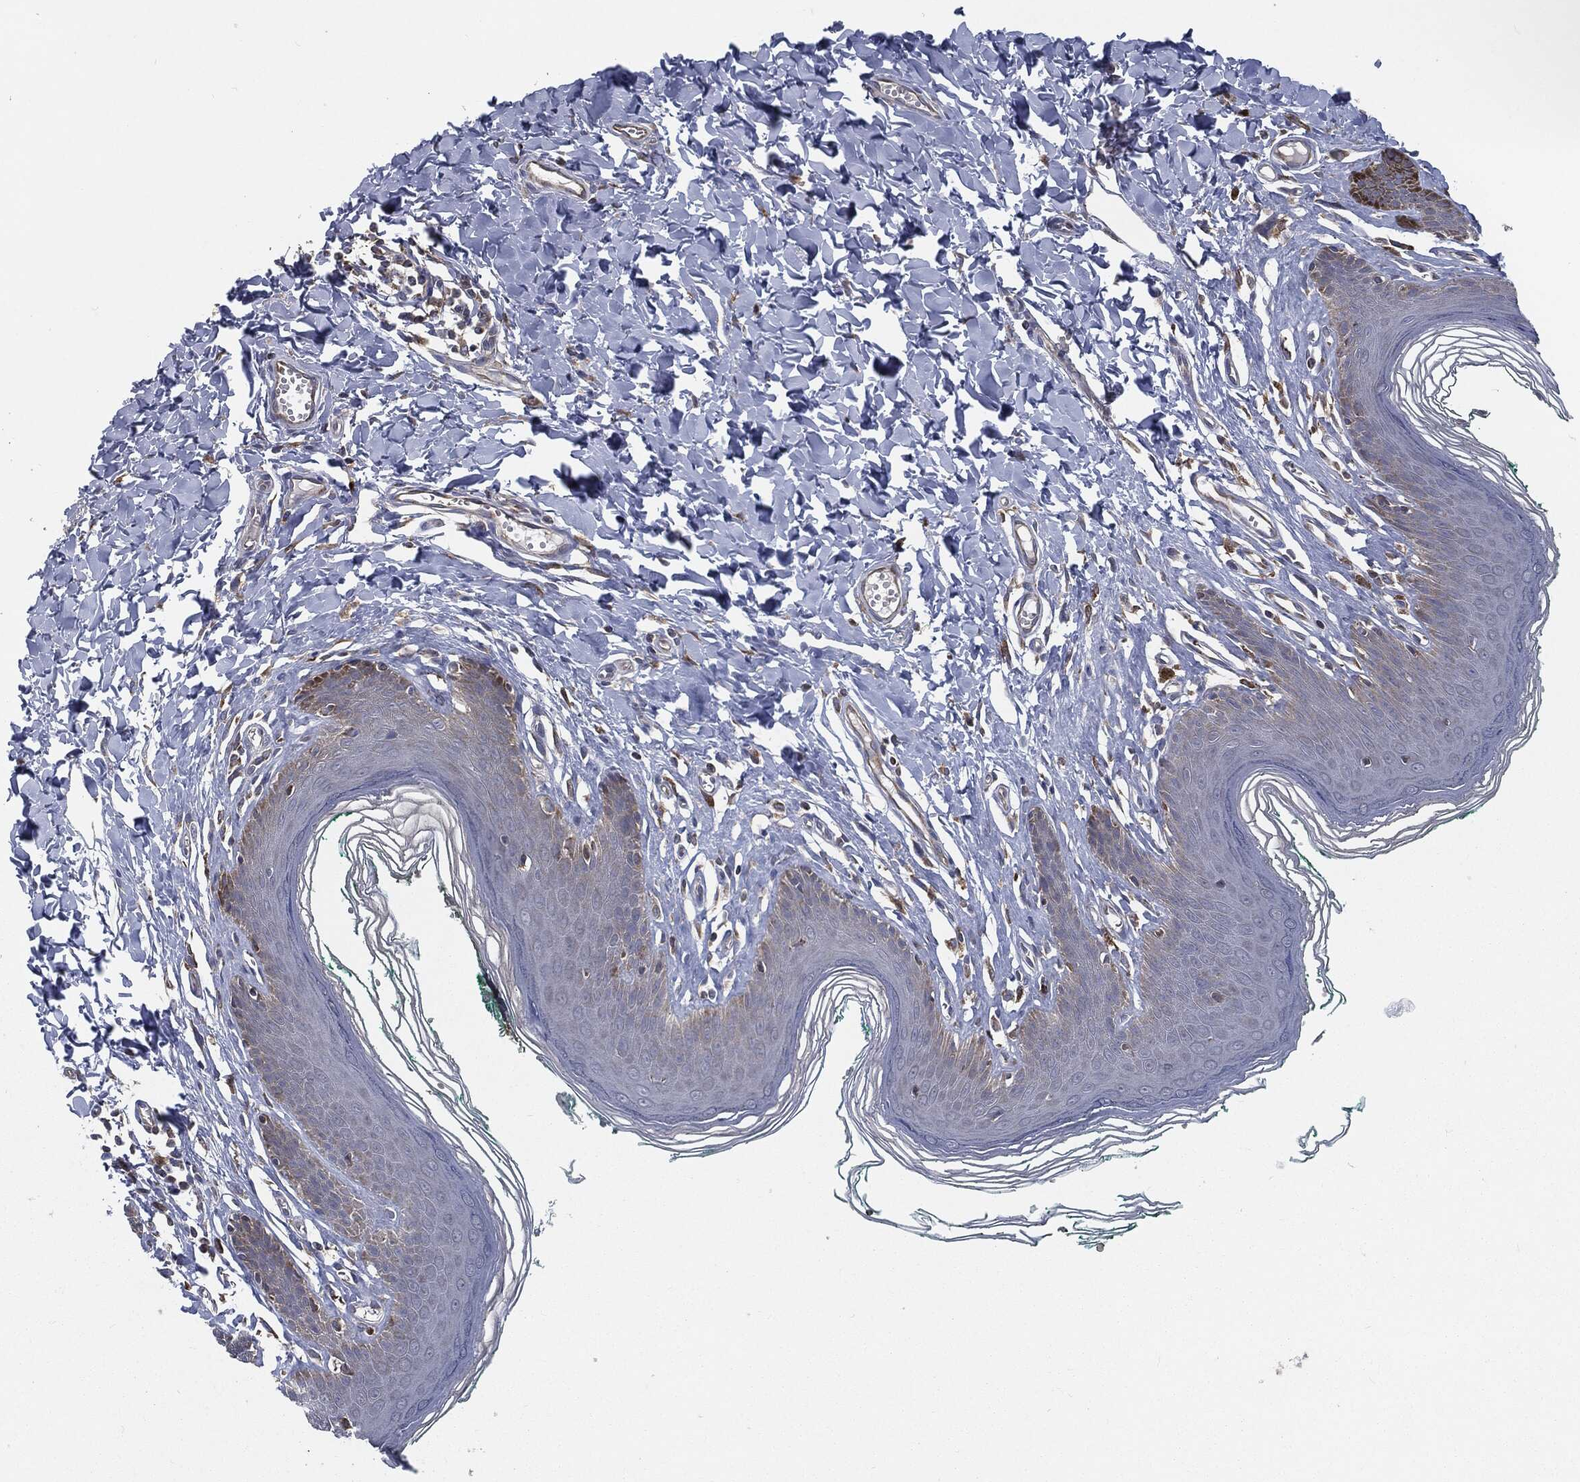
{"staining": {"intensity": "negative", "quantity": "none", "location": "none"}, "tissue": "skin", "cell_type": "Epidermal cells", "image_type": "normal", "snomed": [{"axis": "morphology", "description": "Normal tissue, NOS"}, {"axis": "topography", "description": "Vulva"}], "caption": "Epidermal cells are negative for brown protein staining in benign skin. (Brightfield microscopy of DAB (3,3'-diaminobenzidine) immunohistochemistry at high magnification).", "gene": "PRDX4", "patient": {"sex": "female", "age": 66}}